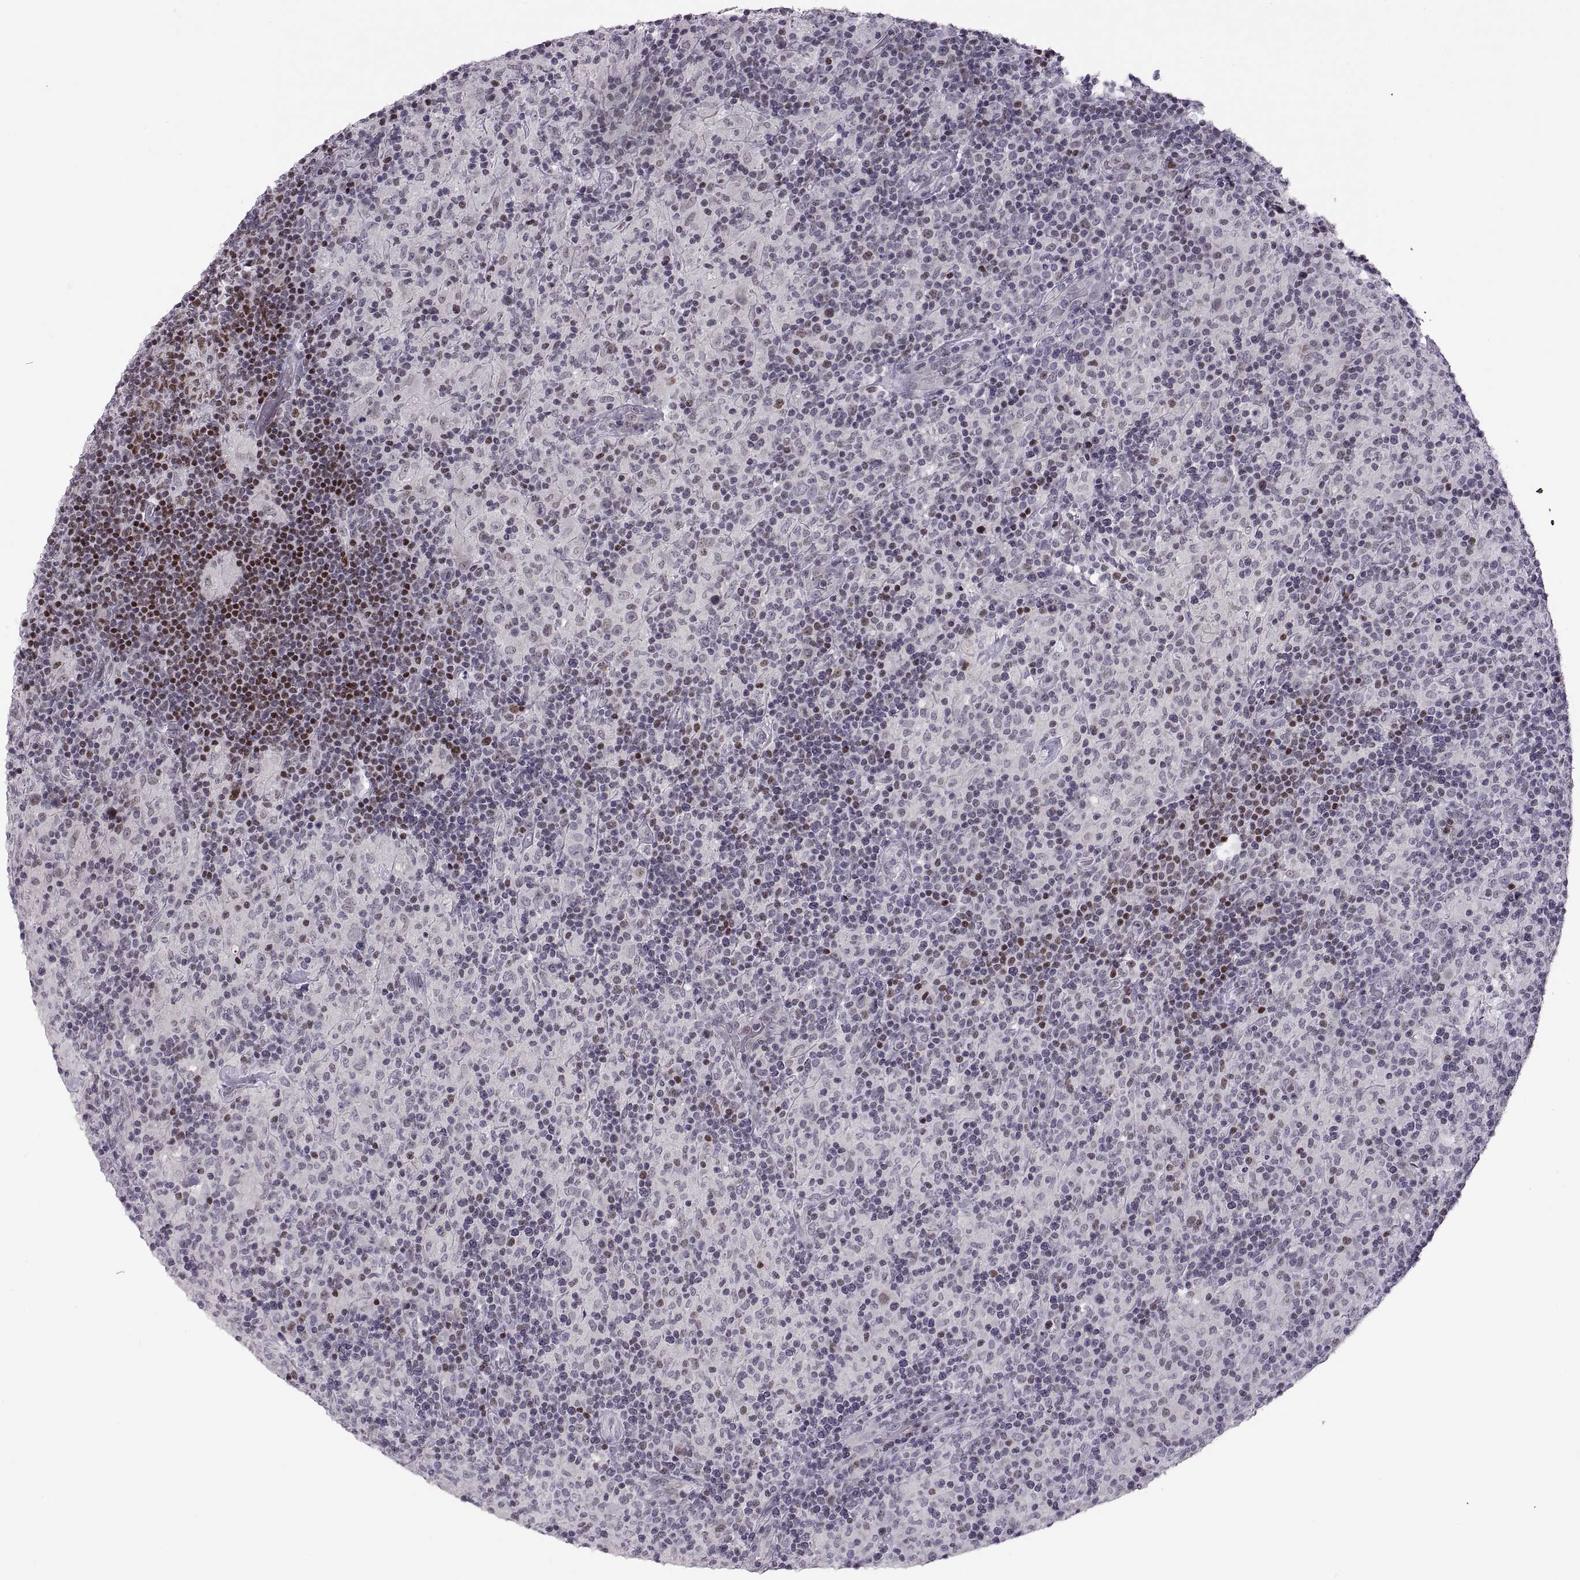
{"staining": {"intensity": "negative", "quantity": "none", "location": "none"}, "tissue": "lymphoma", "cell_type": "Tumor cells", "image_type": "cancer", "snomed": [{"axis": "morphology", "description": "Hodgkin's disease, NOS"}, {"axis": "topography", "description": "Lymph node"}], "caption": "The histopathology image exhibits no significant staining in tumor cells of lymphoma.", "gene": "NEK2", "patient": {"sex": "male", "age": 70}}